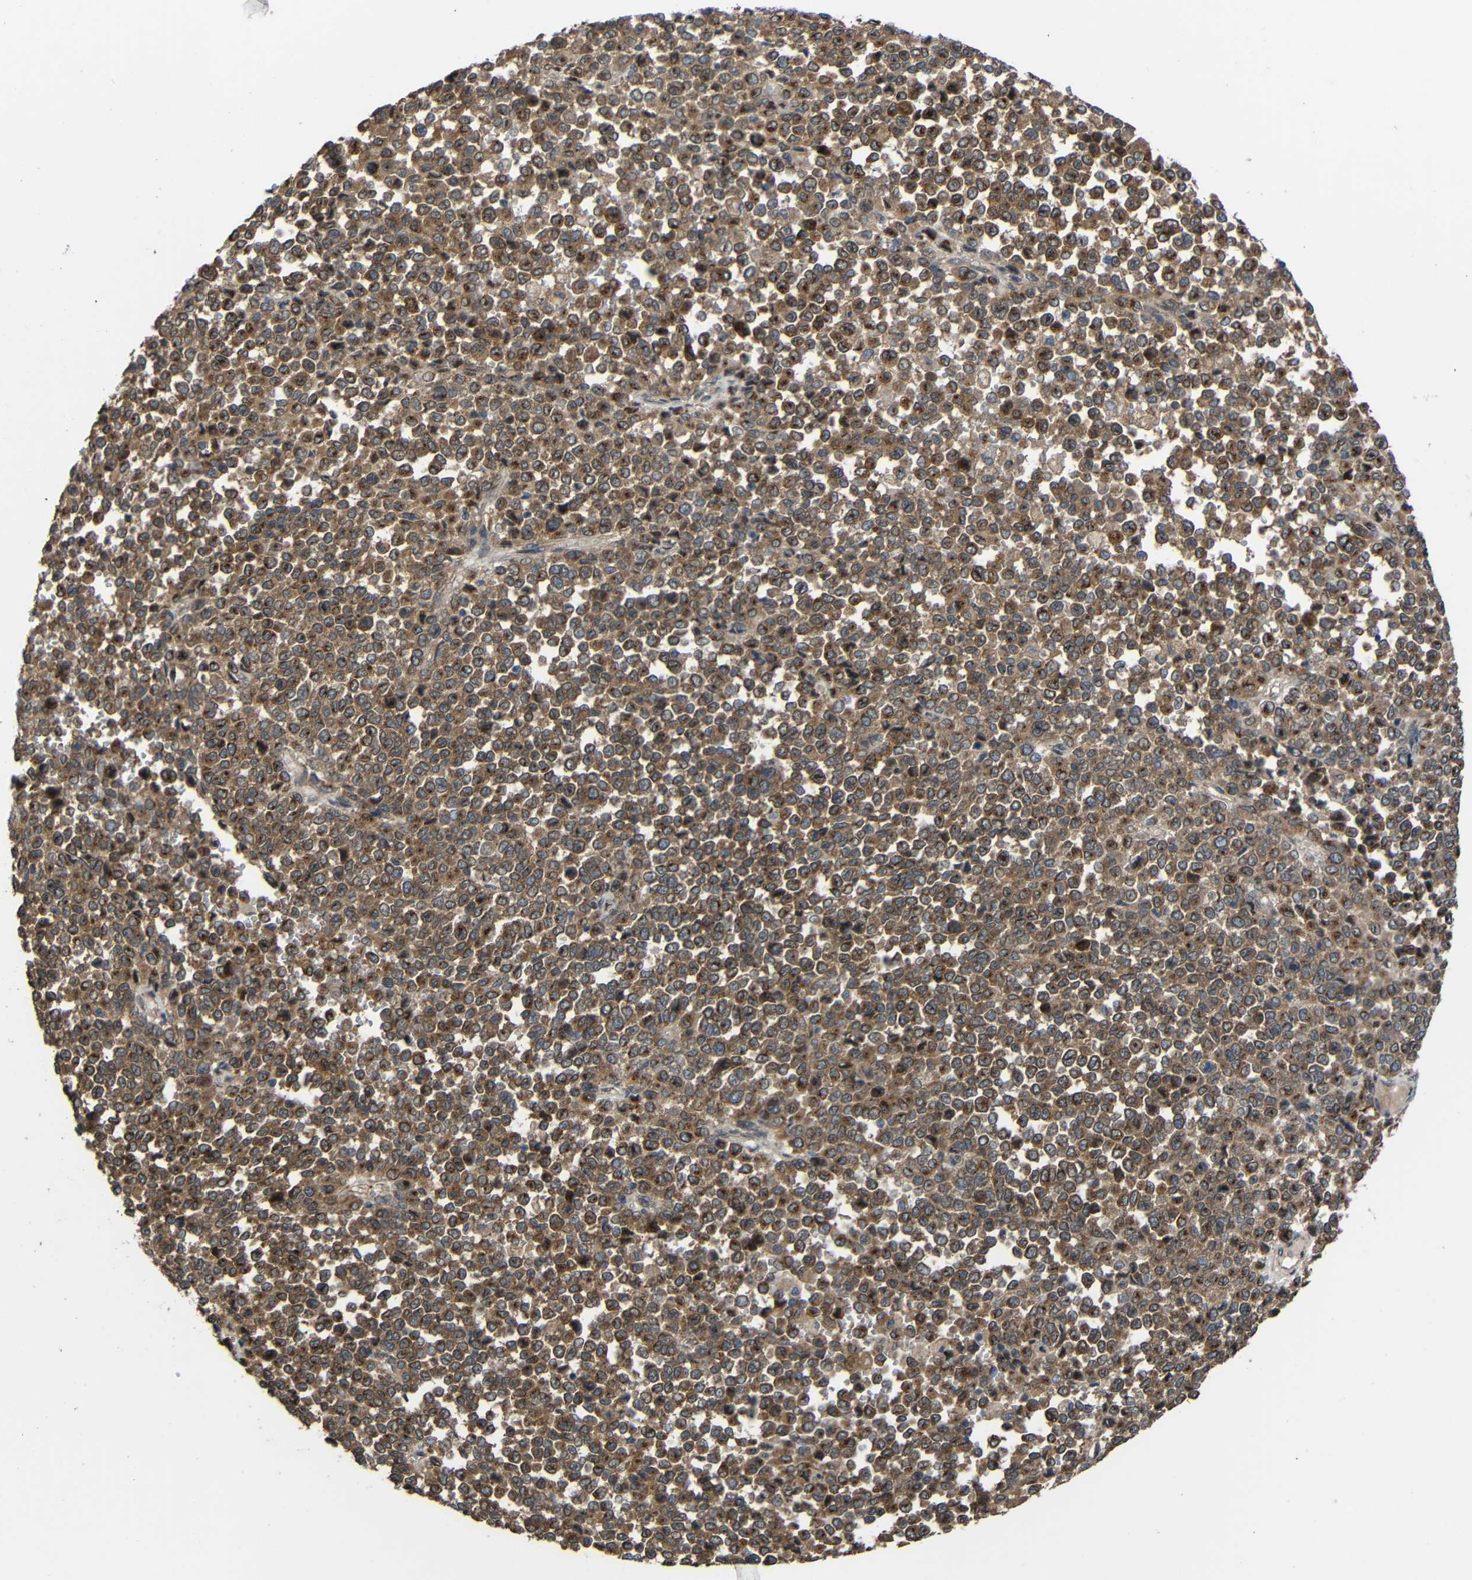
{"staining": {"intensity": "moderate", "quantity": ">75%", "location": "cytoplasmic/membranous,nuclear"}, "tissue": "melanoma", "cell_type": "Tumor cells", "image_type": "cancer", "snomed": [{"axis": "morphology", "description": "Malignant melanoma, Metastatic site"}, {"axis": "topography", "description": "Pancreas"}], "caption": "Melanoma stained for a protein exhibits moderate cytoplasmic/membranous and nuclear positivity in tumor cells.", "gene": "CHST9", "patient": {"sex": "female", "age": 30}}